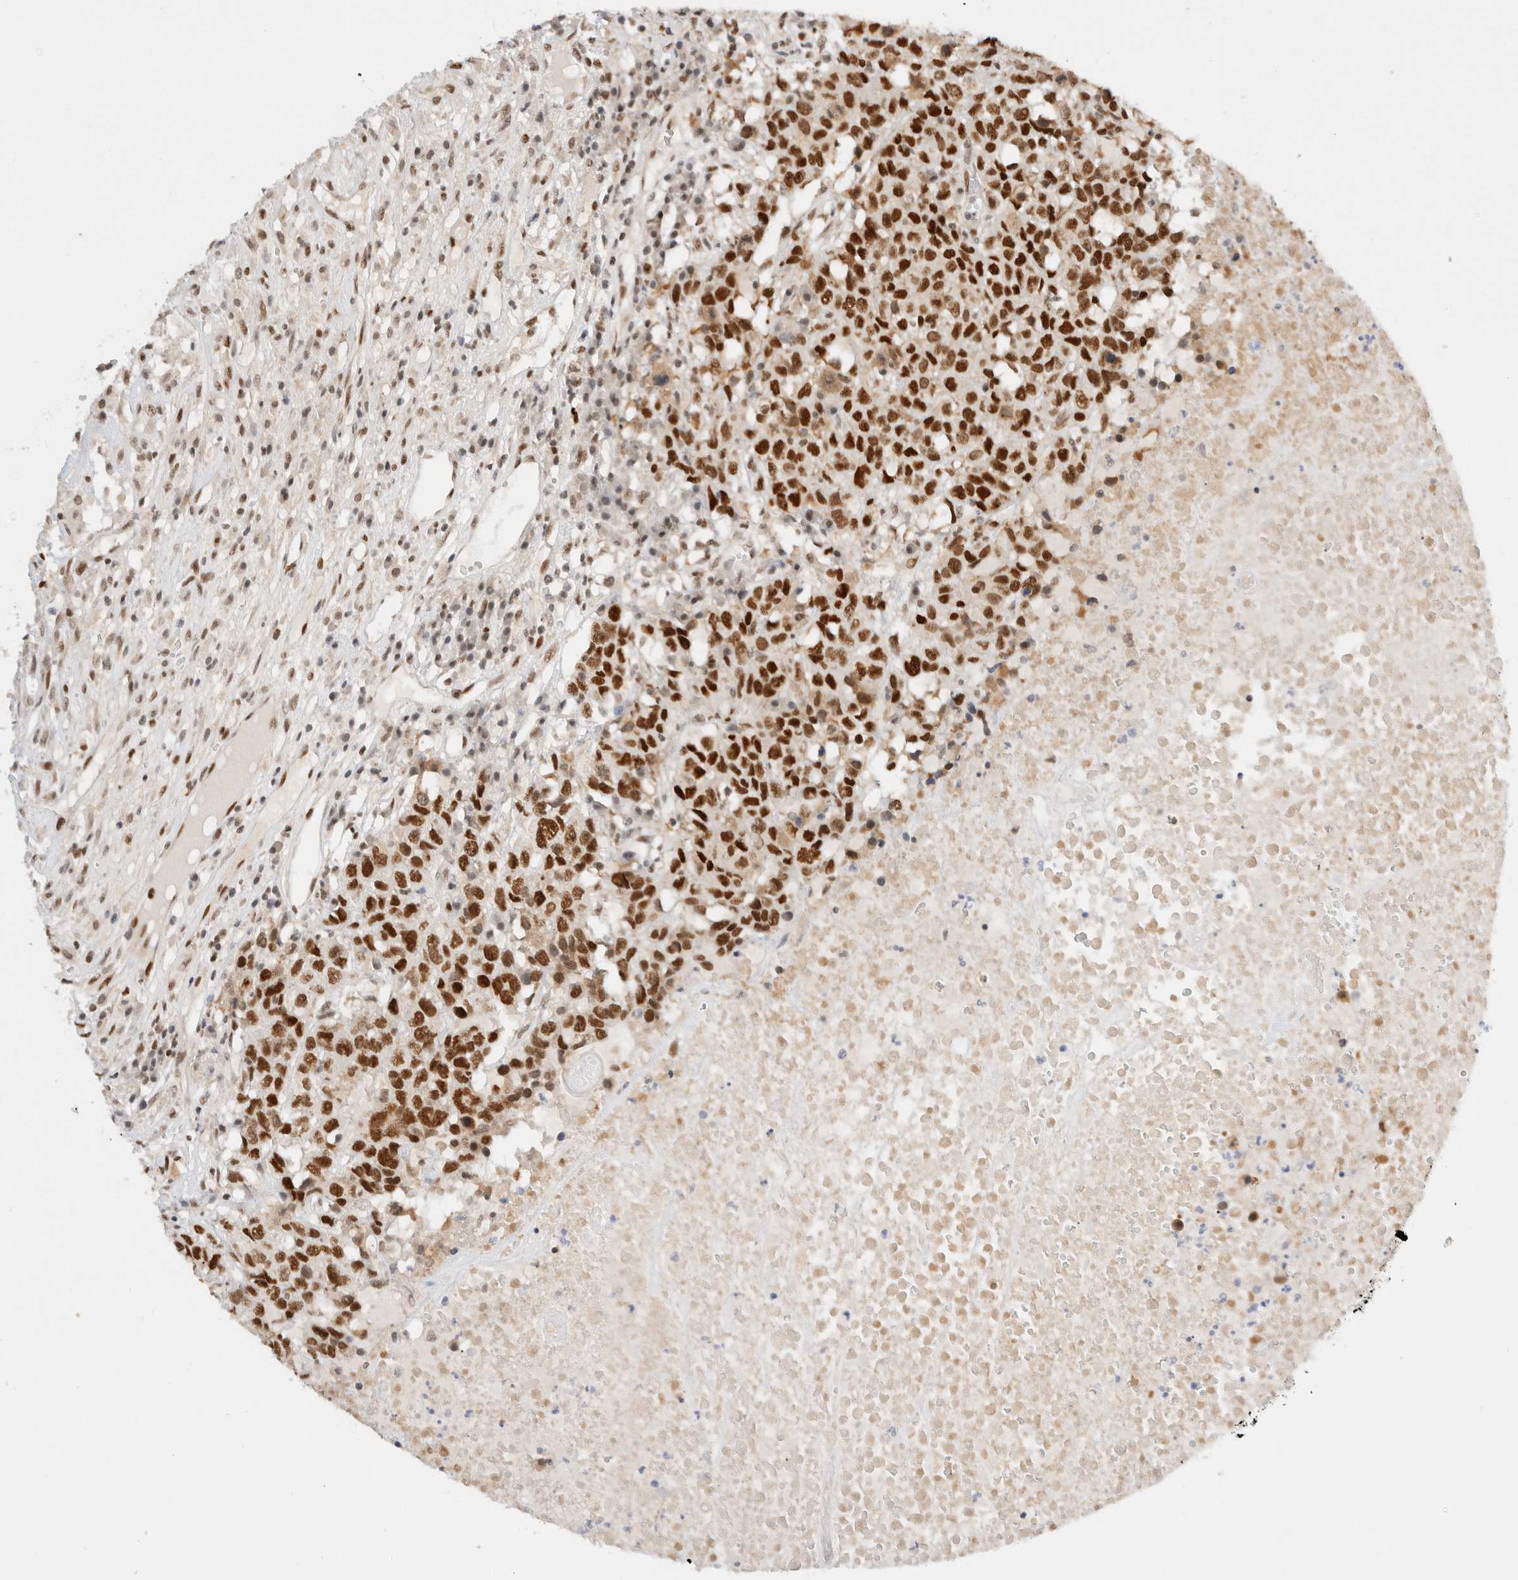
{"staining": {"intensity": "strong", "quantity": ">75%", "location": "nuclear"}, "tissue": "head and neck cancer", "cell_type": "Tumor cells", "image_type": "cancer", "snomed": [{"axis": "morphology", "description": "Squamous cell carcinoma, NOS"}, {"axis": "topography", "description": "Head-Neck"}], "caption": "High-magnification brightfield microscopy of head and neck cancer stained with DAB (3,3'-diaminobenzidine) (brown) and counterstained with hematoxylin (blue). tumor cells exhibit strong nuclear positivity is present in approximately>75% of cells. (IHC, brightfield microscopy, high magnification).", "gene": "GTF2I", "patient": {"sex": "male", "age": 66}}